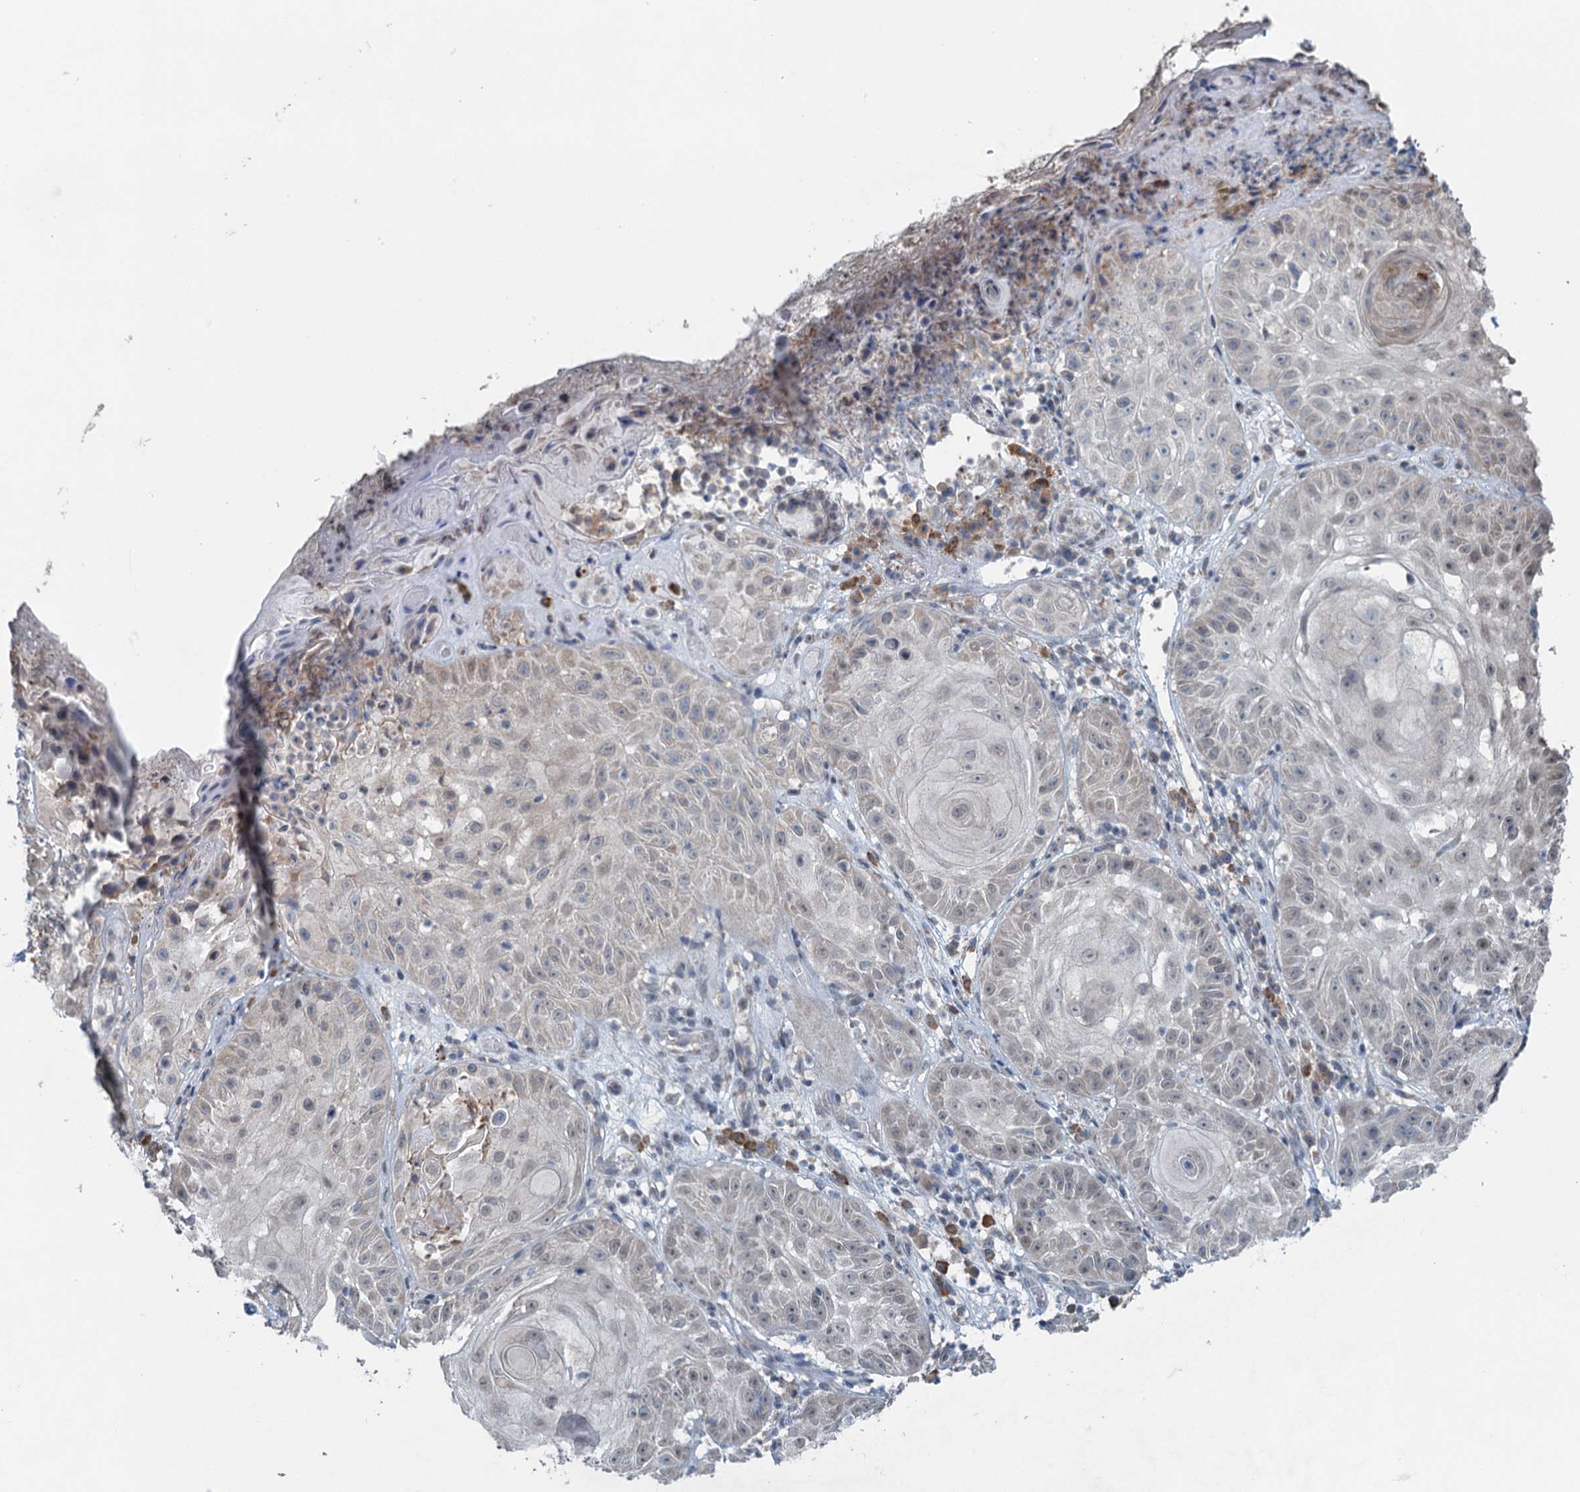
{"staining": {"intensity": "negative", "quantity": "none", "location": "none"}, "tissue": "skin cancer", "cell_type": "Tumor cells", "image_type": "cancer", "snomed": [{"axis": "morphology", "description": "Normal tissue, NOS"}, {"axis": "morphology", "description": "Basal cell carcinoma"}, {"axis": "topography", "description": "Skin"}], "caption": "Histopathology image shows no protein expression in tumor cells of skin cancer (basal cell carcinoma) tissue.", "gene": "TEX35", "patient": {"sex": "male", "age": 93}}